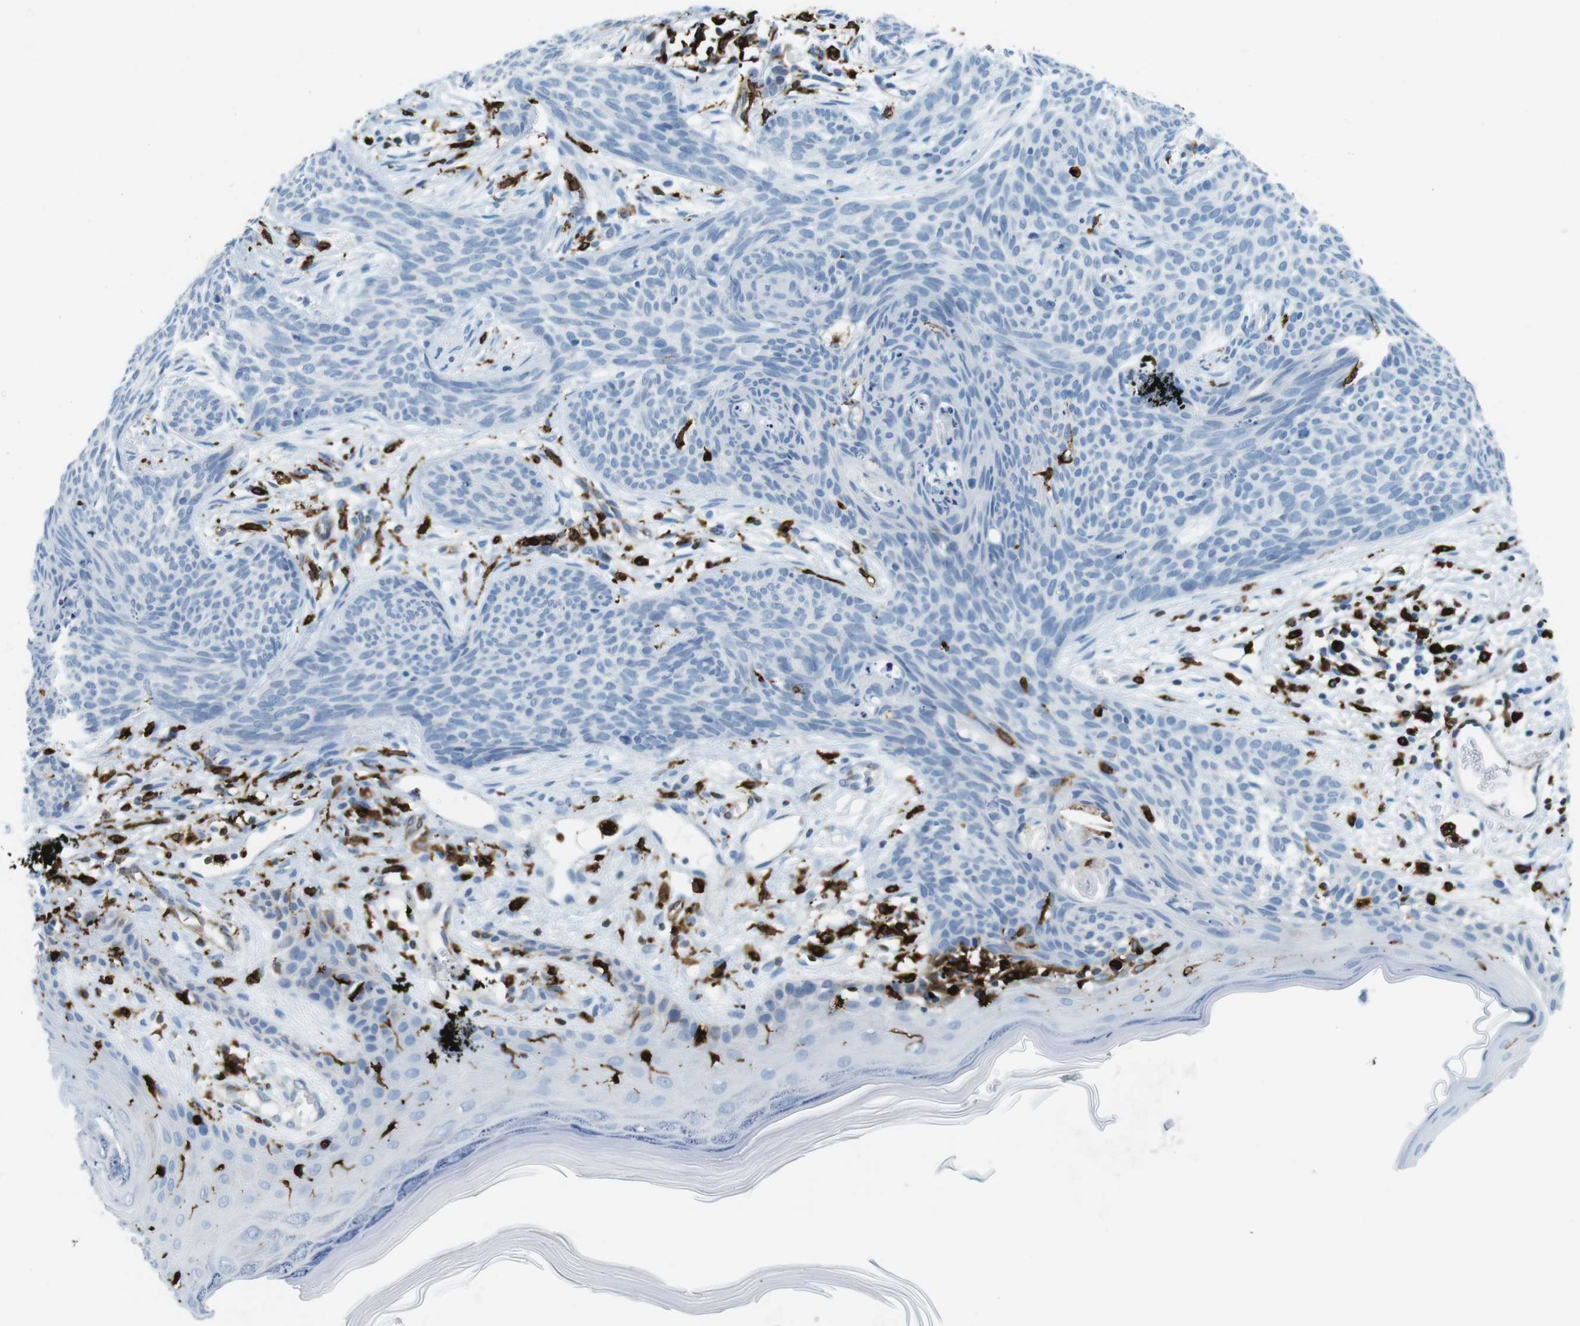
{"staining": {"intensity": "negative", "quantity": "none", "location": "none"}, "tissue": "skin cancer", "cell_type": "Tumor cells", "image_type": "cancer", "snomed": [{"axis": "morphology", "description": "Basal cell carcinoma"}, {"axis": "topography", "description": "Skin"}], "caption": "IHC histopathology image of human basal cell carcinoma (skin) stained for a protein (brown), which shows no expression in tumor cells.", "gene": "CIITA", "patient": {"sex": "female", "age": 59}}